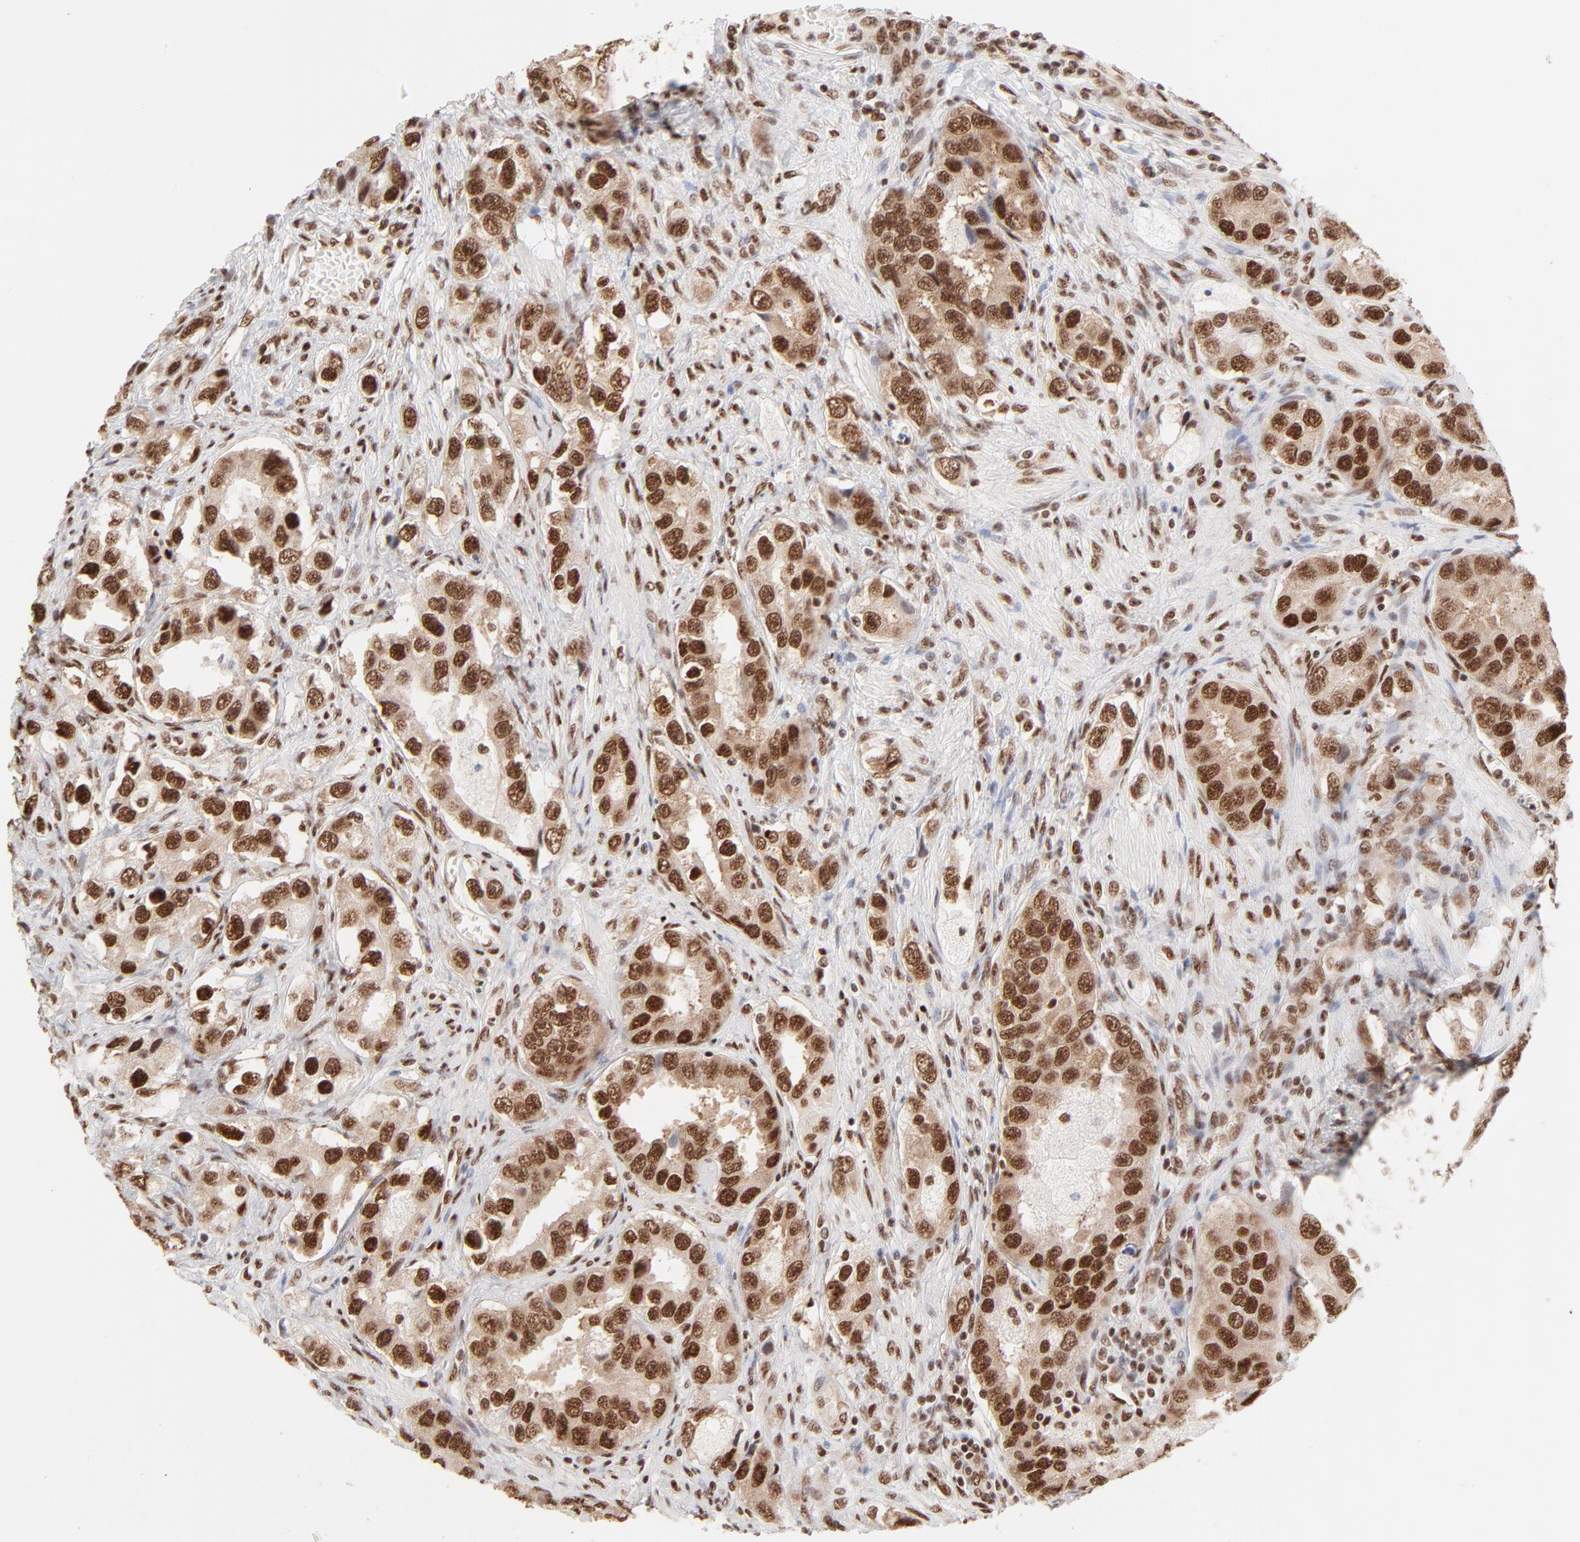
{"staining": {"intensity": "strong", "quantity": ">75%", "location": "nuclear"}, "tissue": "prostate cancer", "cell_type": "Tumor cells", "image_type": "cancer", "snomed": [{"axis": "morphology", "description": "Adenocarcinoma, High grade"}, {"axis": "topography", "description": "Prostate"}], "caption": "Immunohistochemical staining of human prostate high-grade adenocarcinoma exhibits strong nuclear protein positivity in about >75% of tumor cells. (Stains: DAB in brown, nuclei in blue, Microscopy: brightfield microscopy at high magnification).", "gene": "TARDBP", "patient": {"sex": "male", "age": 63}}